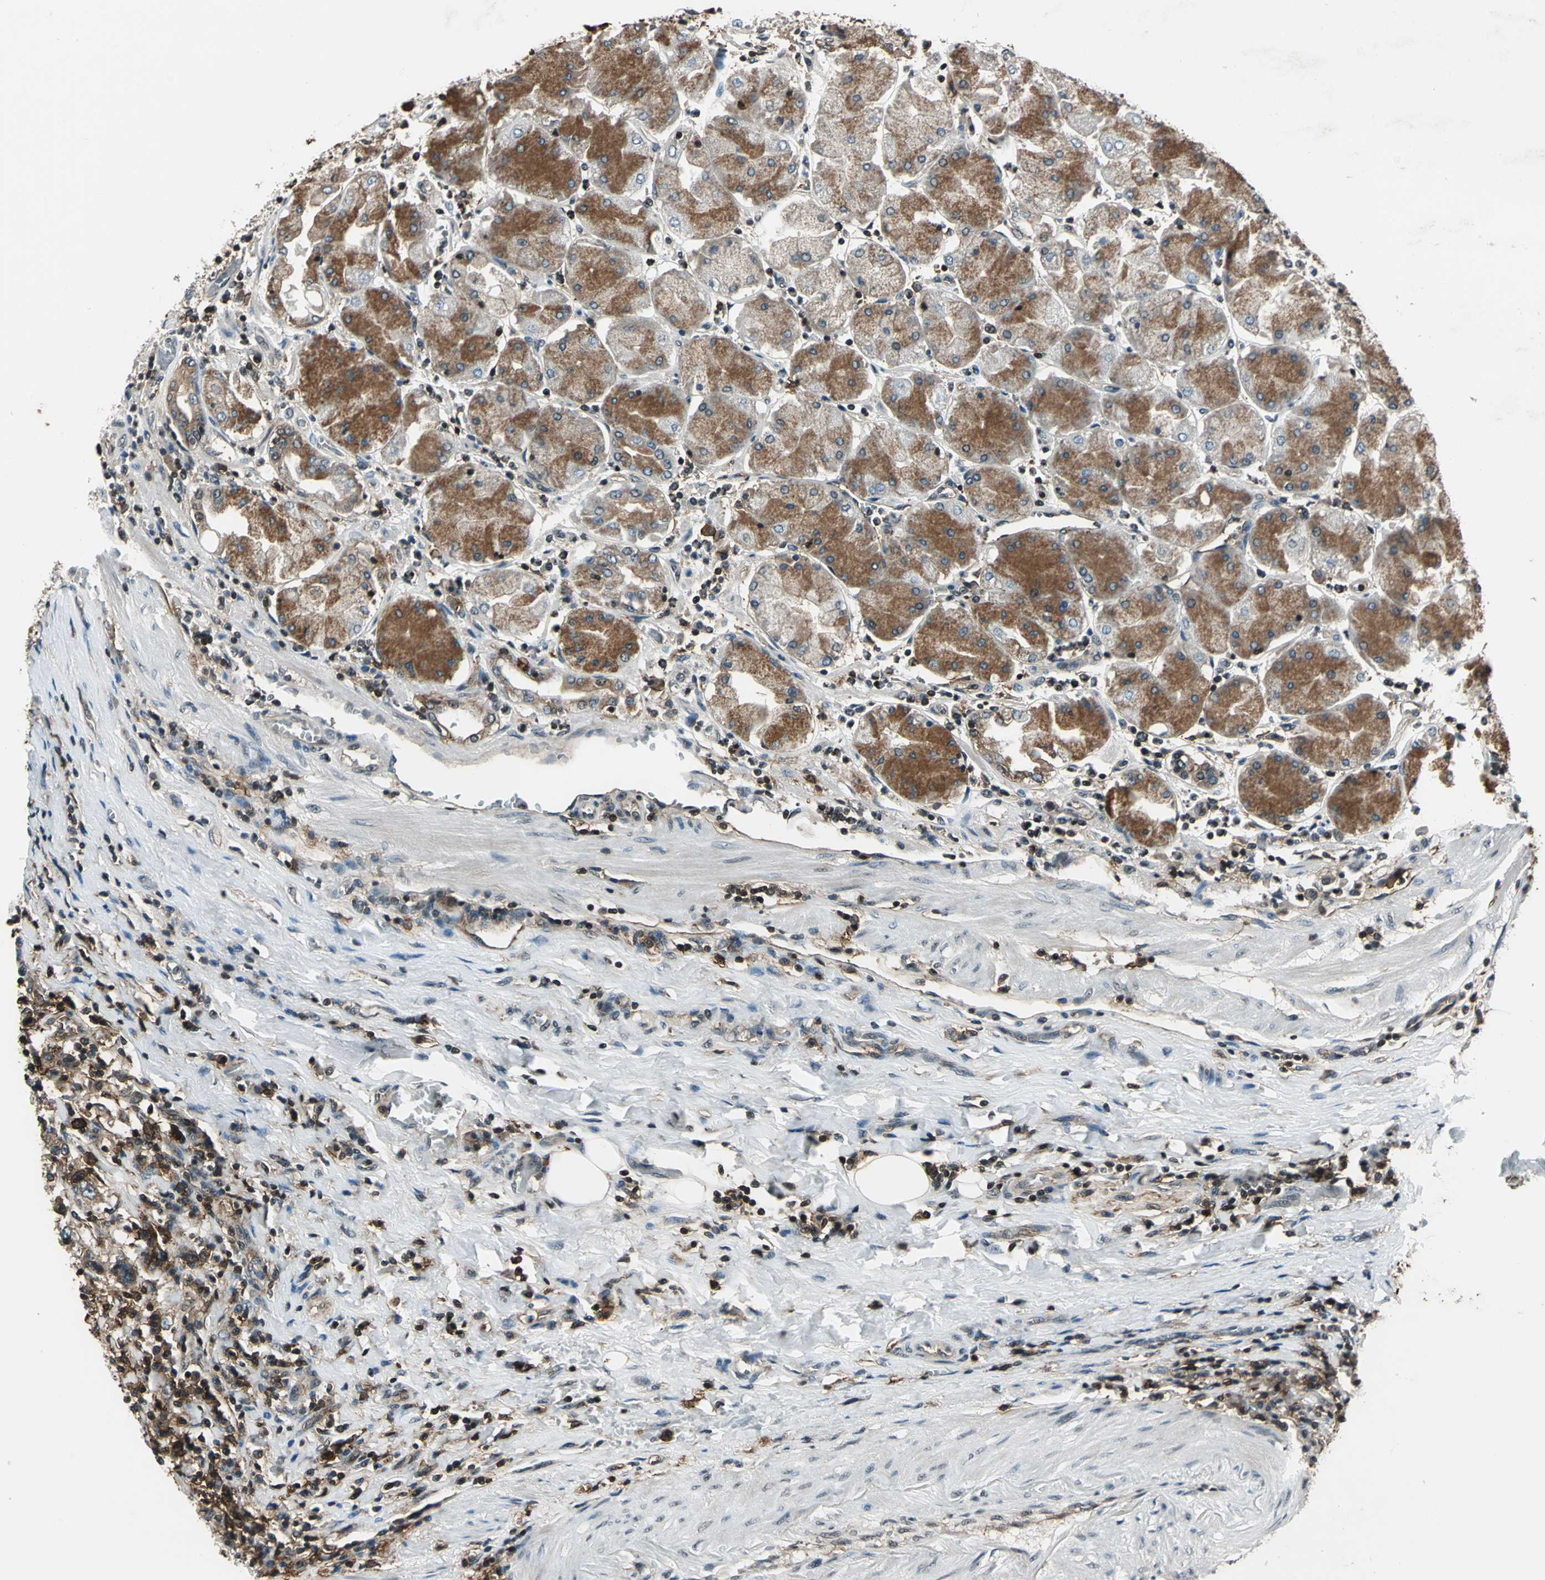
{"staining": {"intensity": "moderate", "quantity": "25%-75%", "location": "cytoplasmic/membranous"}, "tissue": "stomach cancer", "cell_type": "Tumor cells", "image_type": "cancer", "snomed": [{"axis": "morphology", "description": "Normal tissue, NOS"}, {"axis": "morphology", "description": "Adenocarcinoma, NOS"}, {"axis": "topography", "description": "Stomach, upper"}, {"axis": "topography", "description": "Stomach"}], "caption": "Immunohistochemistry (IHC) histopathology image of neoplastic tissue: adenocarcinoma (stomach) stained using immunohistochemistry (IHC) shows medium levels of moderate protein expression localized specifically in the cytoplasmic/membranous of tumor cells, appearing as a cytoplasmic/membranous brown color.", "gene": "NR2C2", "patient": {"sex": "male", "age": 59}}